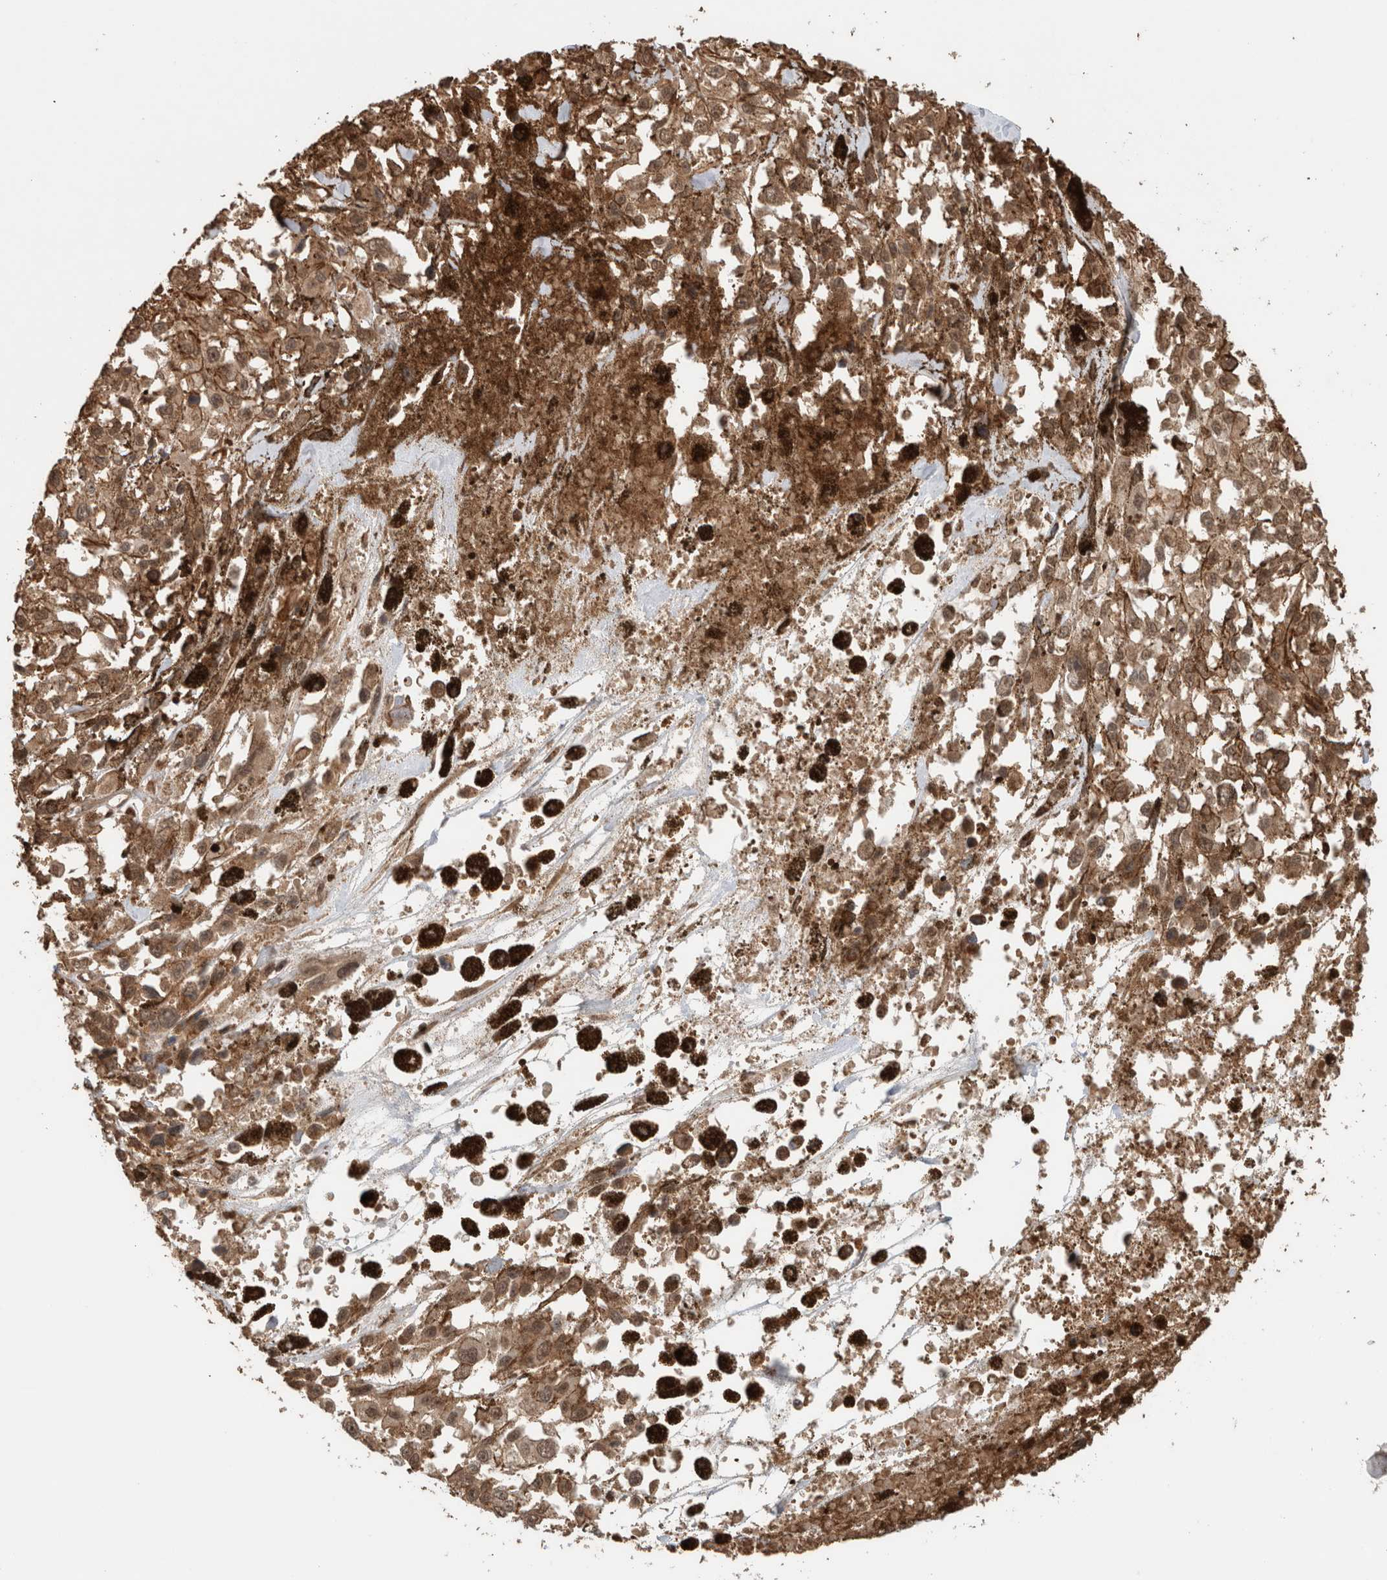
{"staining": {"intensity": "weak", "quantity": ">75%", "location": "cytoplasmic/membranous"}, "tissue": "melanoma", "cell_type": "Tumor cells", "image_type": "cancer", "snomed": [{"axis": "morphology", "description": "Malignant melanoma, Metastatic site"}, {"axis": "topography", "description": "Lymph node"}], "caption": "The image exhibits immunohistochemical staining of malignant melanoma (metastatic site). There is weak cytoplasmic/membranous staining is appreciated in approximately >75% of tumor cells.", "gene": "OTUD6B", "patient": {"sex": "male", "age": 59}}